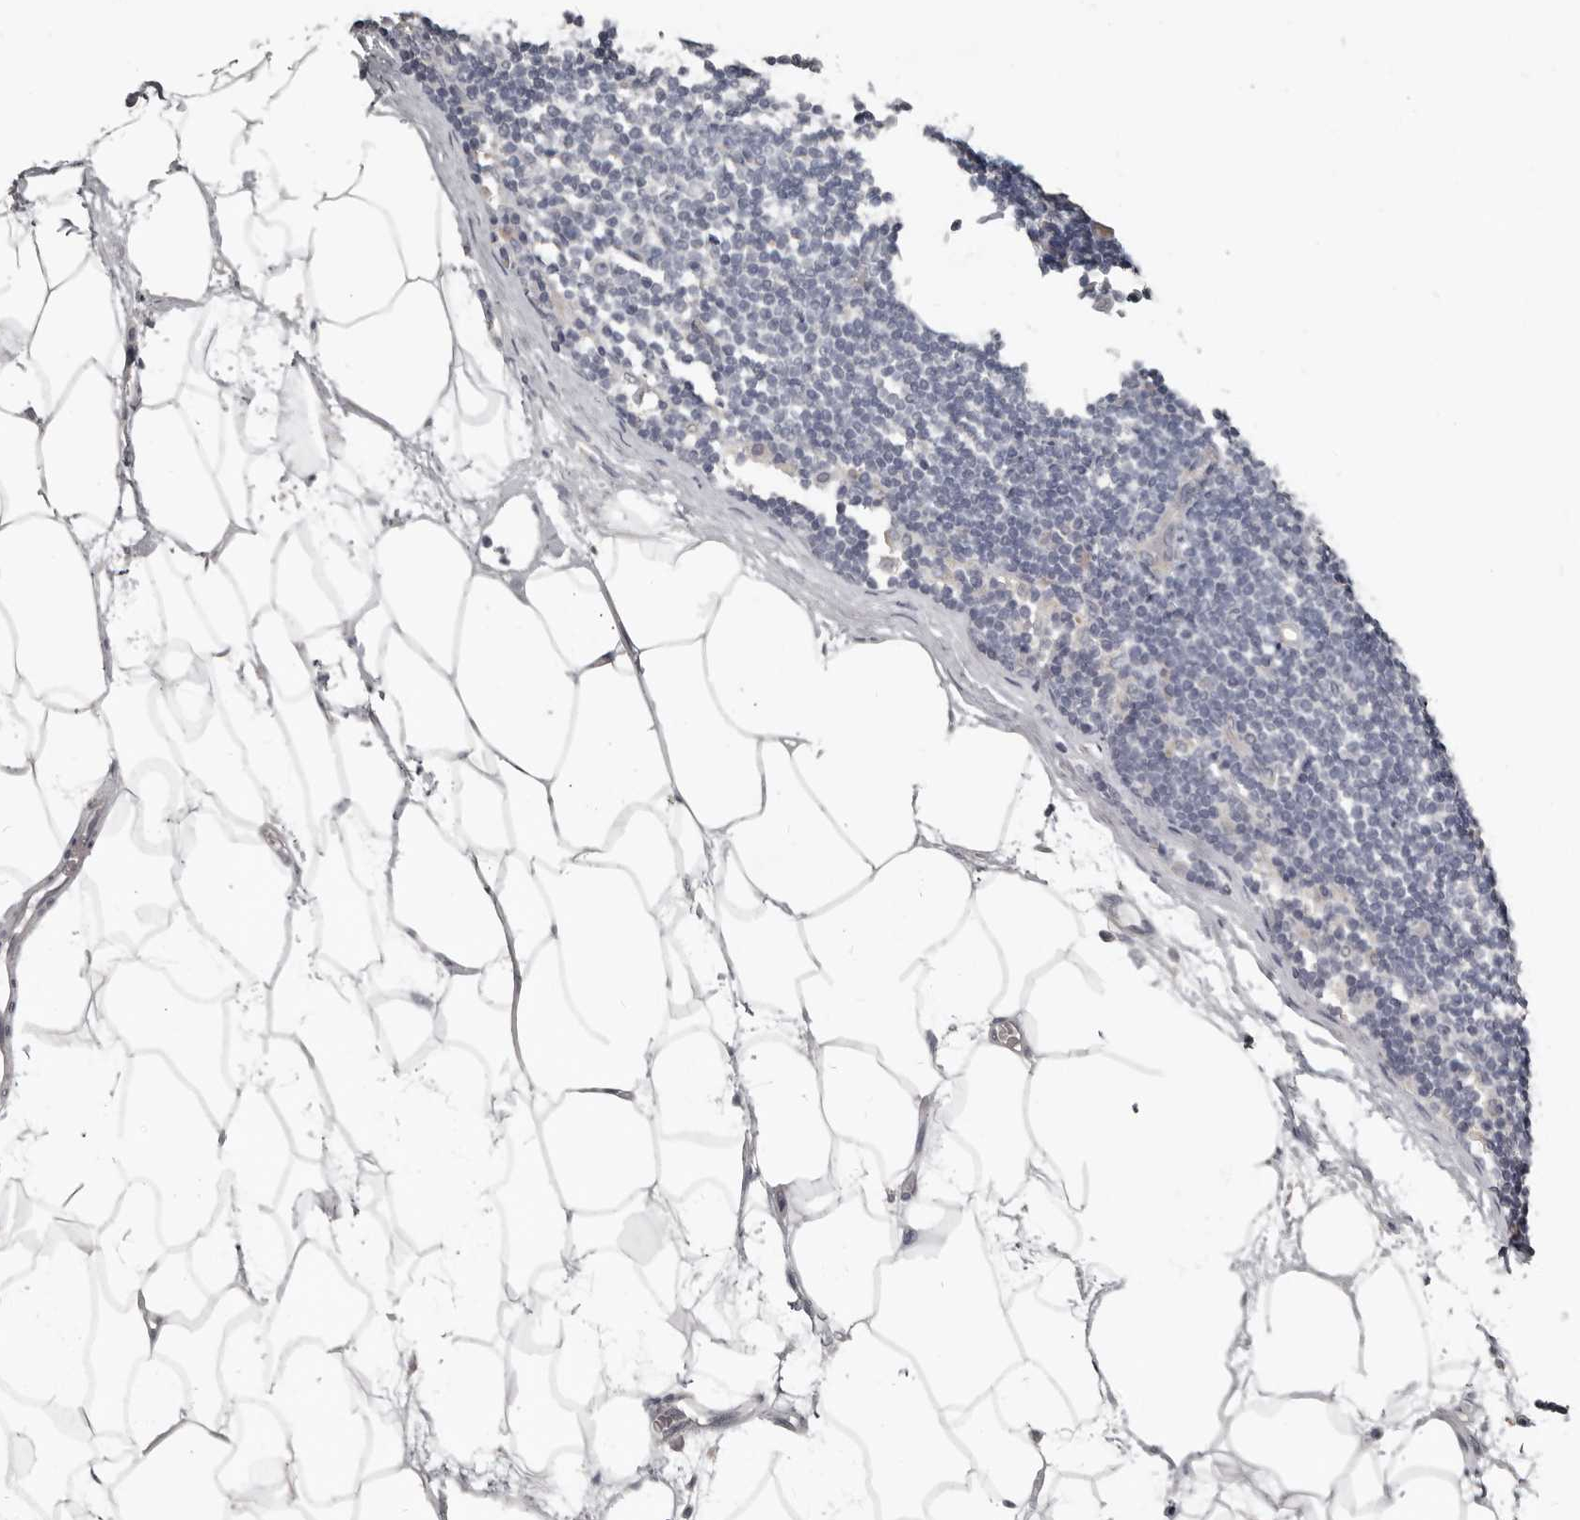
{"staining": {"intensity": "negative", "quantity": "none", "location": "none"}, "tissue": "lymphoma", "cell_type": "Tumor cells", "image_type": "cancer", "snomed": [{"axis": "morphology", "description": "Malignant lymphoma, non-Hodgkin's type, Low grade"}, {"axis": "topography", "description": "Lymph node"}], "caption": "Lymphoma was stained to show a protein in brown. There is no significant staining in tumor cells.", "gene": "KCNJ8", "patient": {"sex": "female", "age": 53}}